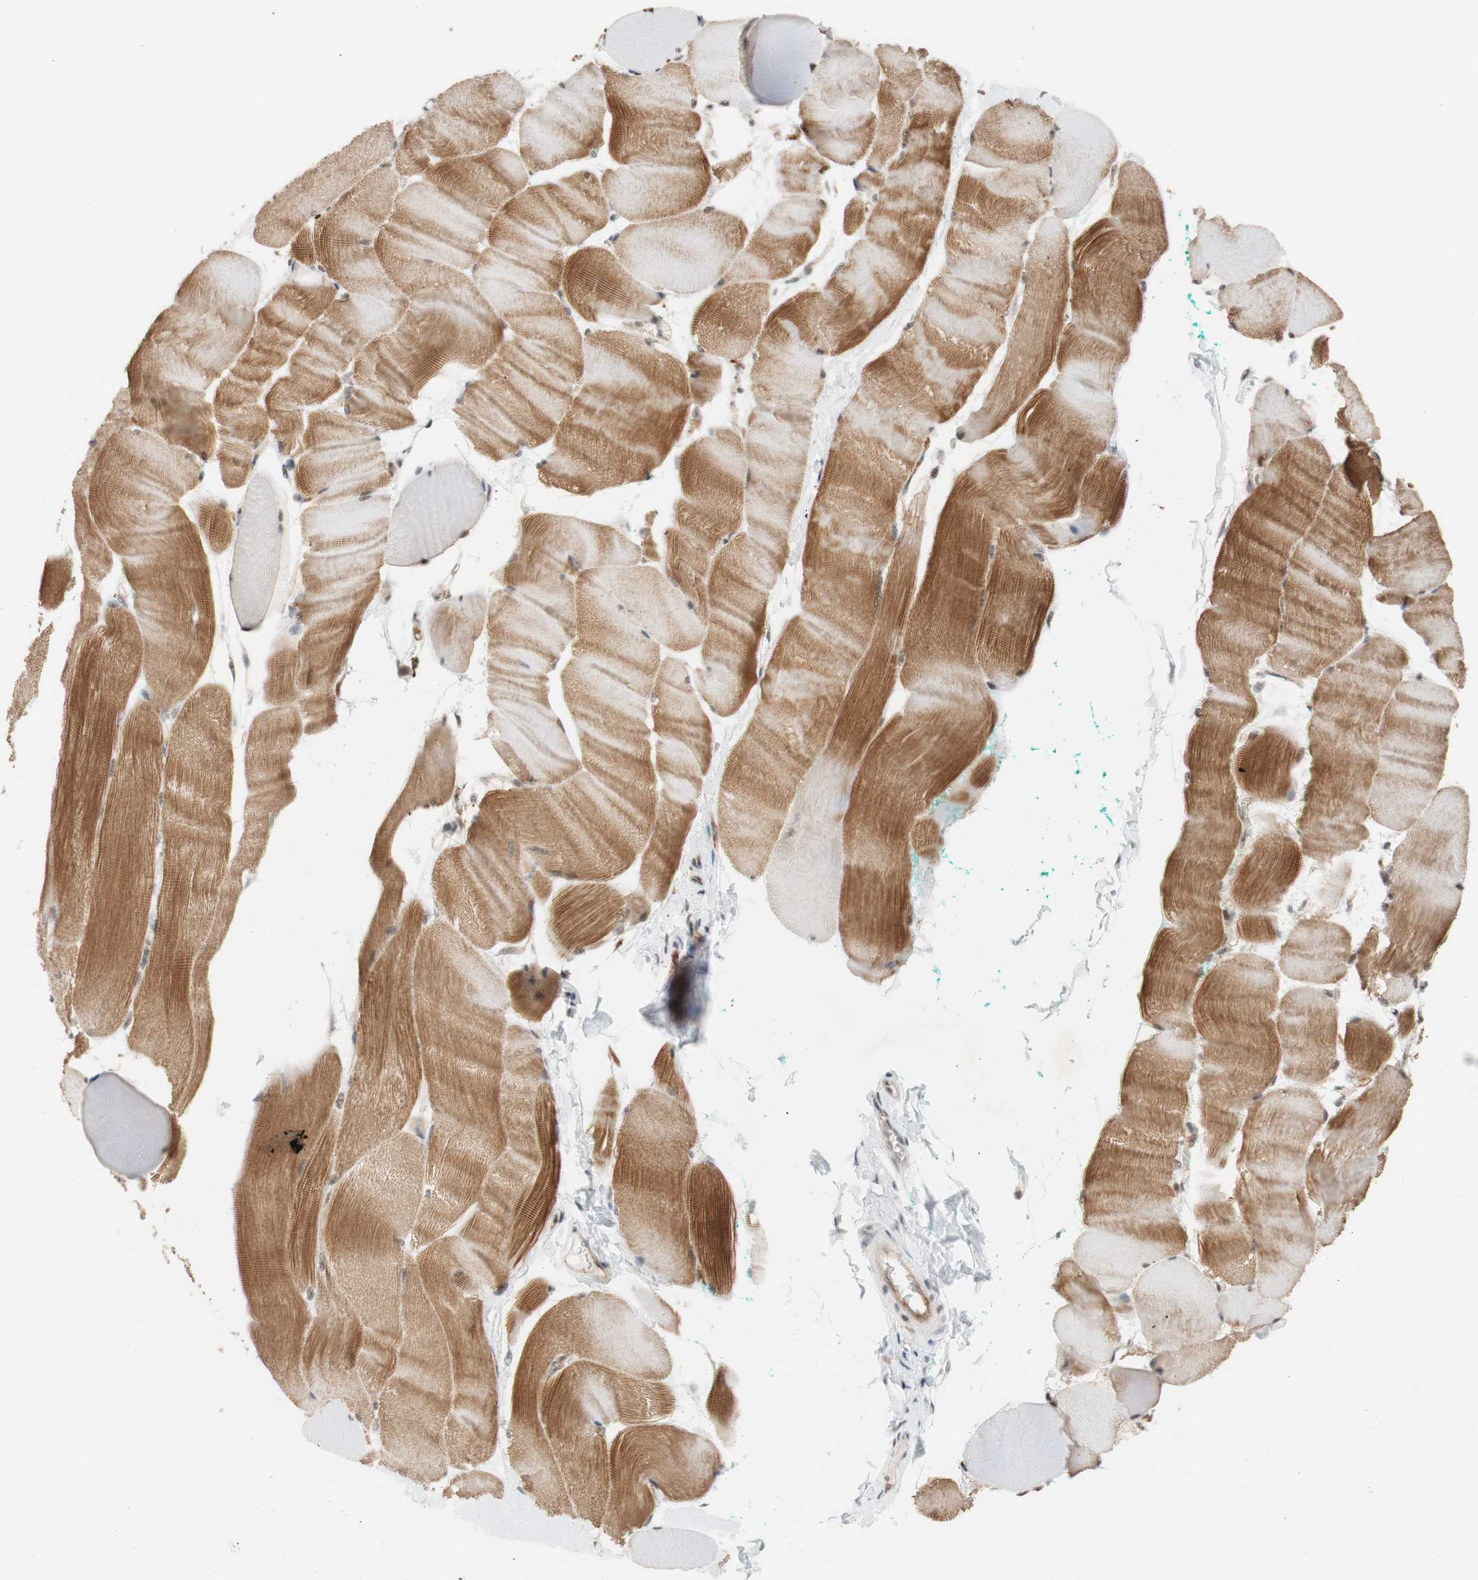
{"staining": {"intensity": "strong", "quantity": ">75%", "location": "cytoplasmic/membranous"}, "tissue": "skeletal muscle", "cell_type": "Myocytes", "image_type": "normal", "snomed": [{"axis": "morphology", "description": "Normal tissue, NOS"}, {"axis": "morphology", "description": "Squamous cell carcinoma, NOS"}, {"axis": "topography", "description": "Skeletal muscle"}], "caption": "Human skeletal muscle stained with a brown dye exhibits strong cytoplasmic/membranous positive expression in about >75% of myocytes.", "gene": "SAP18", "patient": {"sex": "male", "age": 51}}